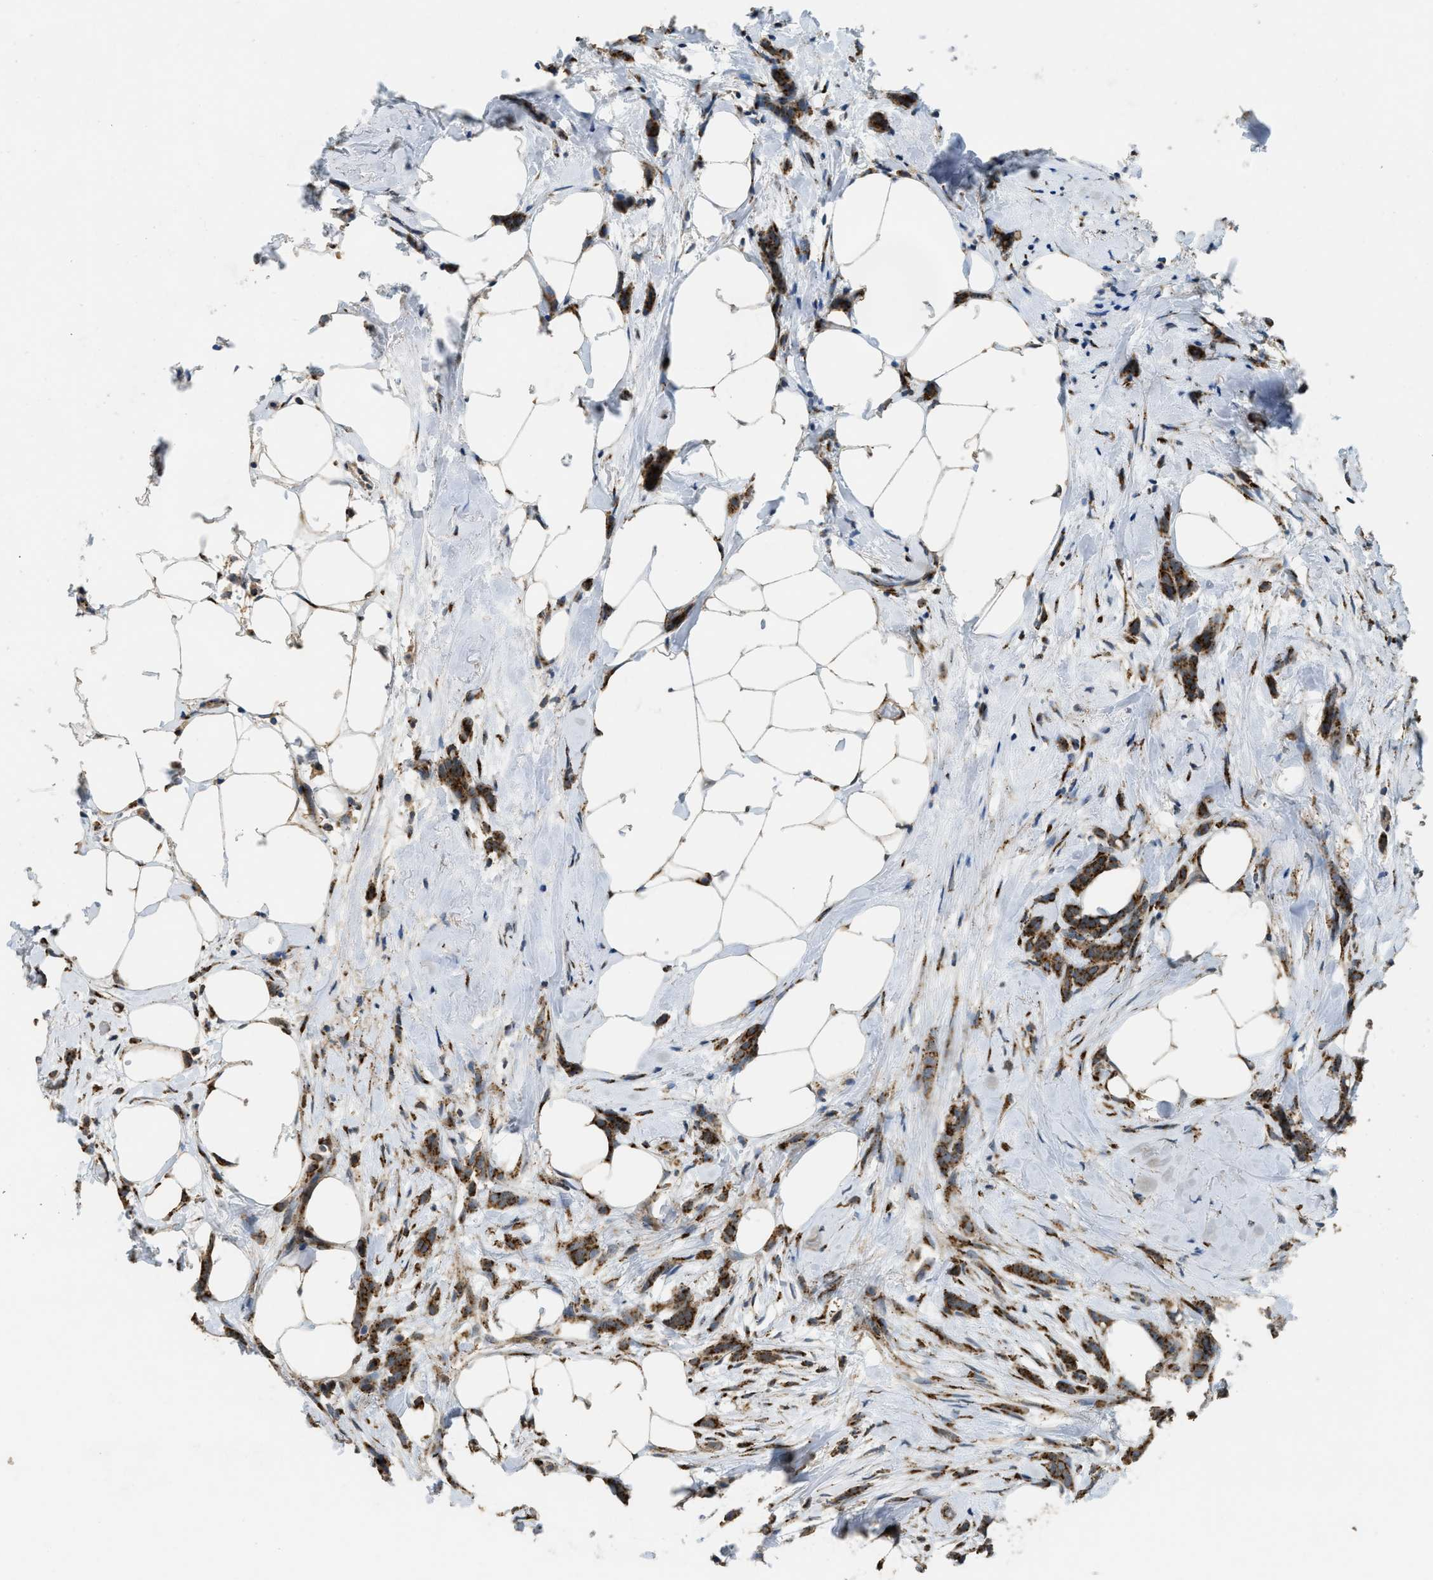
{"staining": {"intensity": "strong", "quantity": ">75%", "location": "cytoplasmic/membranous"}, "tissue": "breast cancer", "cell_type": "Tumor cells", "image_type": "cancer", "snomed": [{"axis": "morphology", "description": "Lobular carcinoma, in situ"}, {"axis": "morphology", "description": "Lobular carcinoma"}, {"axis": "topography", "description": "Breast"}], "caption": "Lobular carcinoma in situ (breast) stained for a protein demonstrates strong cytoplasmic/membranous positivity in tumor cells.", "gene": "IPO7", "patient": {"sex": "female", "age": 41}}